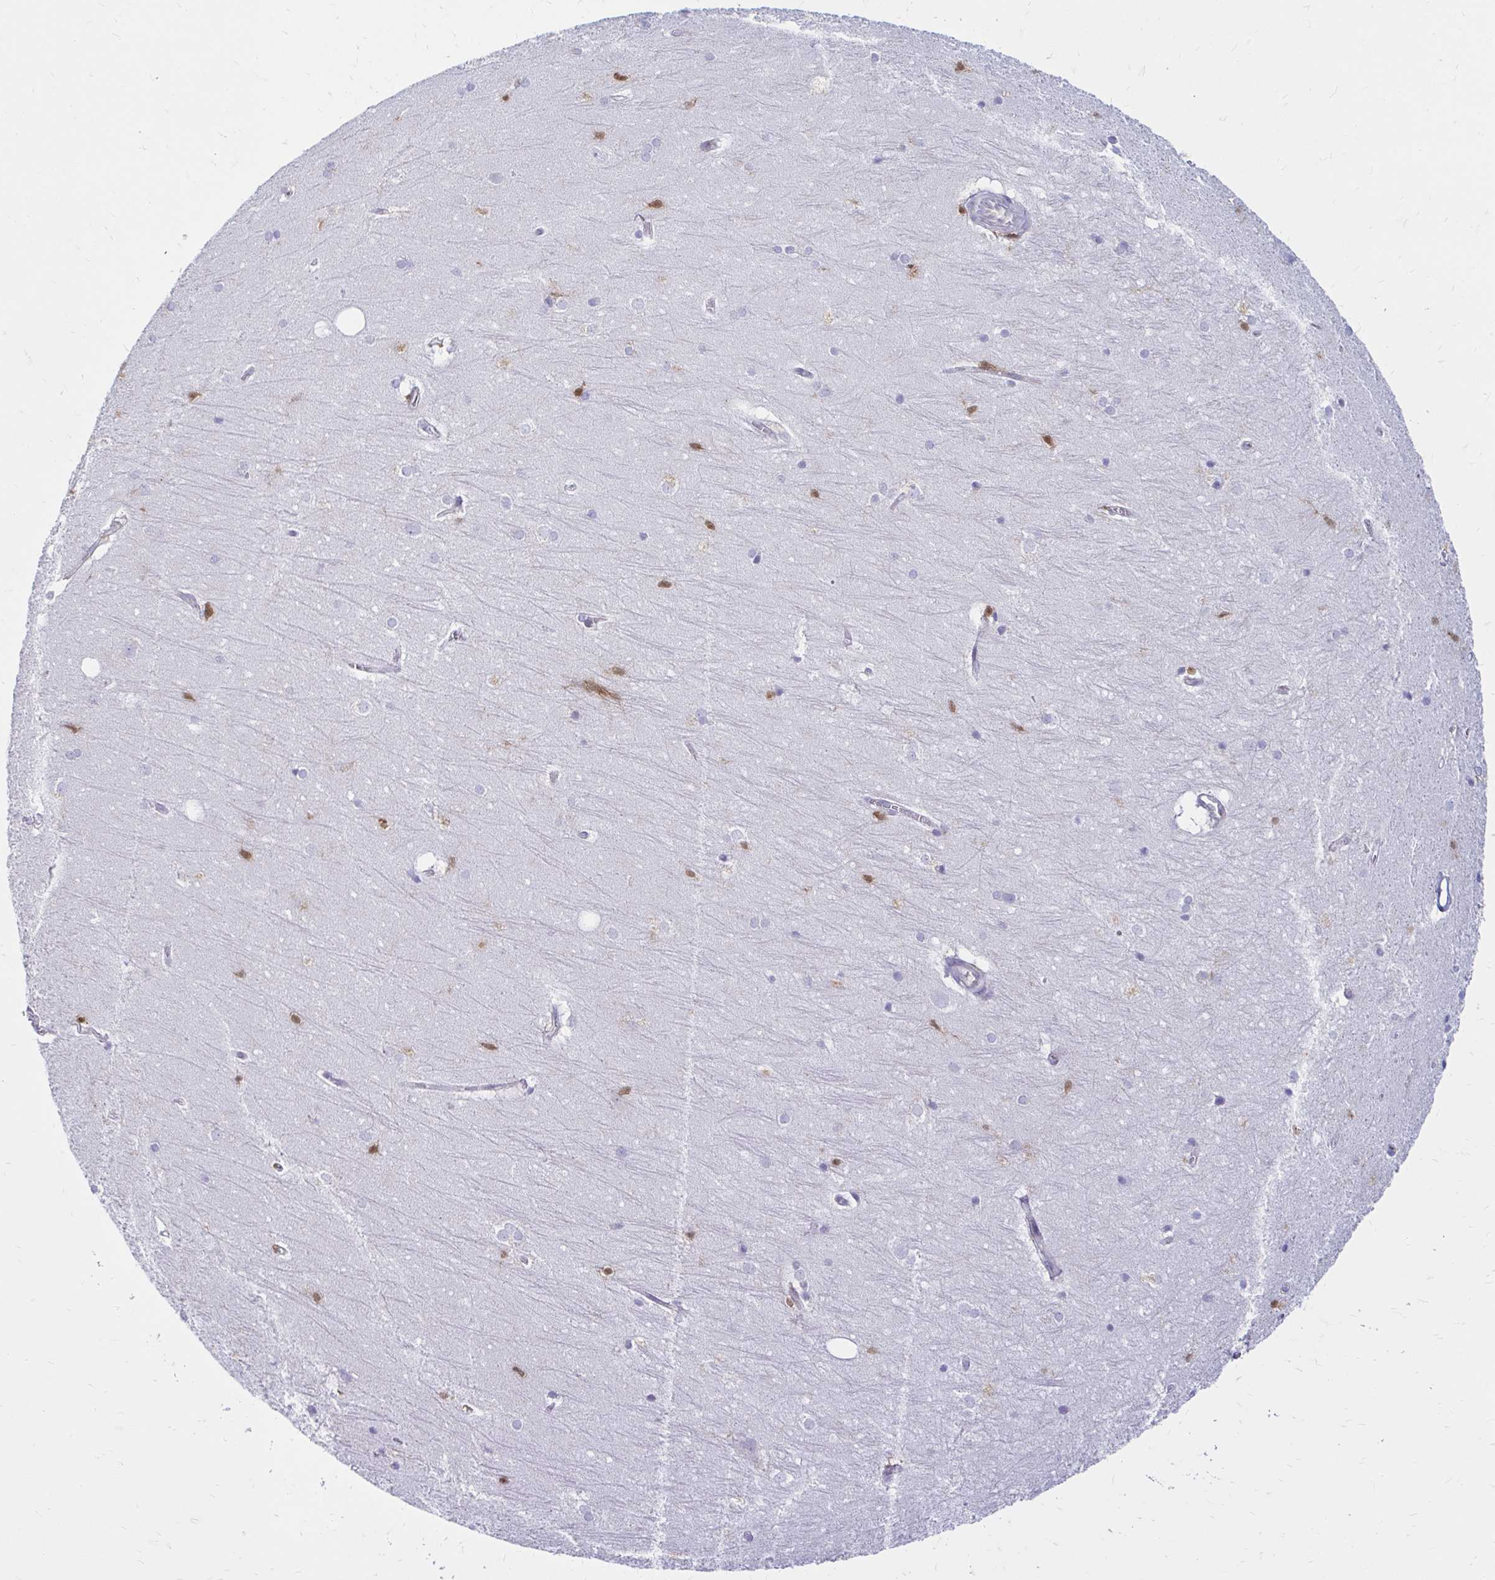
{"staining": {"intensity": "moderate", "quantity": "<25%", "location": "cytoplasmic/membranous,nuclear"}, "tissue": "hippocampus", "cell_type": "Glial cells", "image_type": "normal", "snomed": [{"axis": "morphology", "description": "Normal tissue, NOS"}, {"axis": "topography", "description": "Cerebral cortex"}, {"axis": "topography", "description": "Hippocampus"}], "caption": "Immunohistochemical staining of normal hippocampus demonstrates moderate cytoplasmic/membranous,nuclear protein staining in approximately <25% of glial cells.", "gene": "PYCARD", "patient": {"sex": "female", "age": 19}}